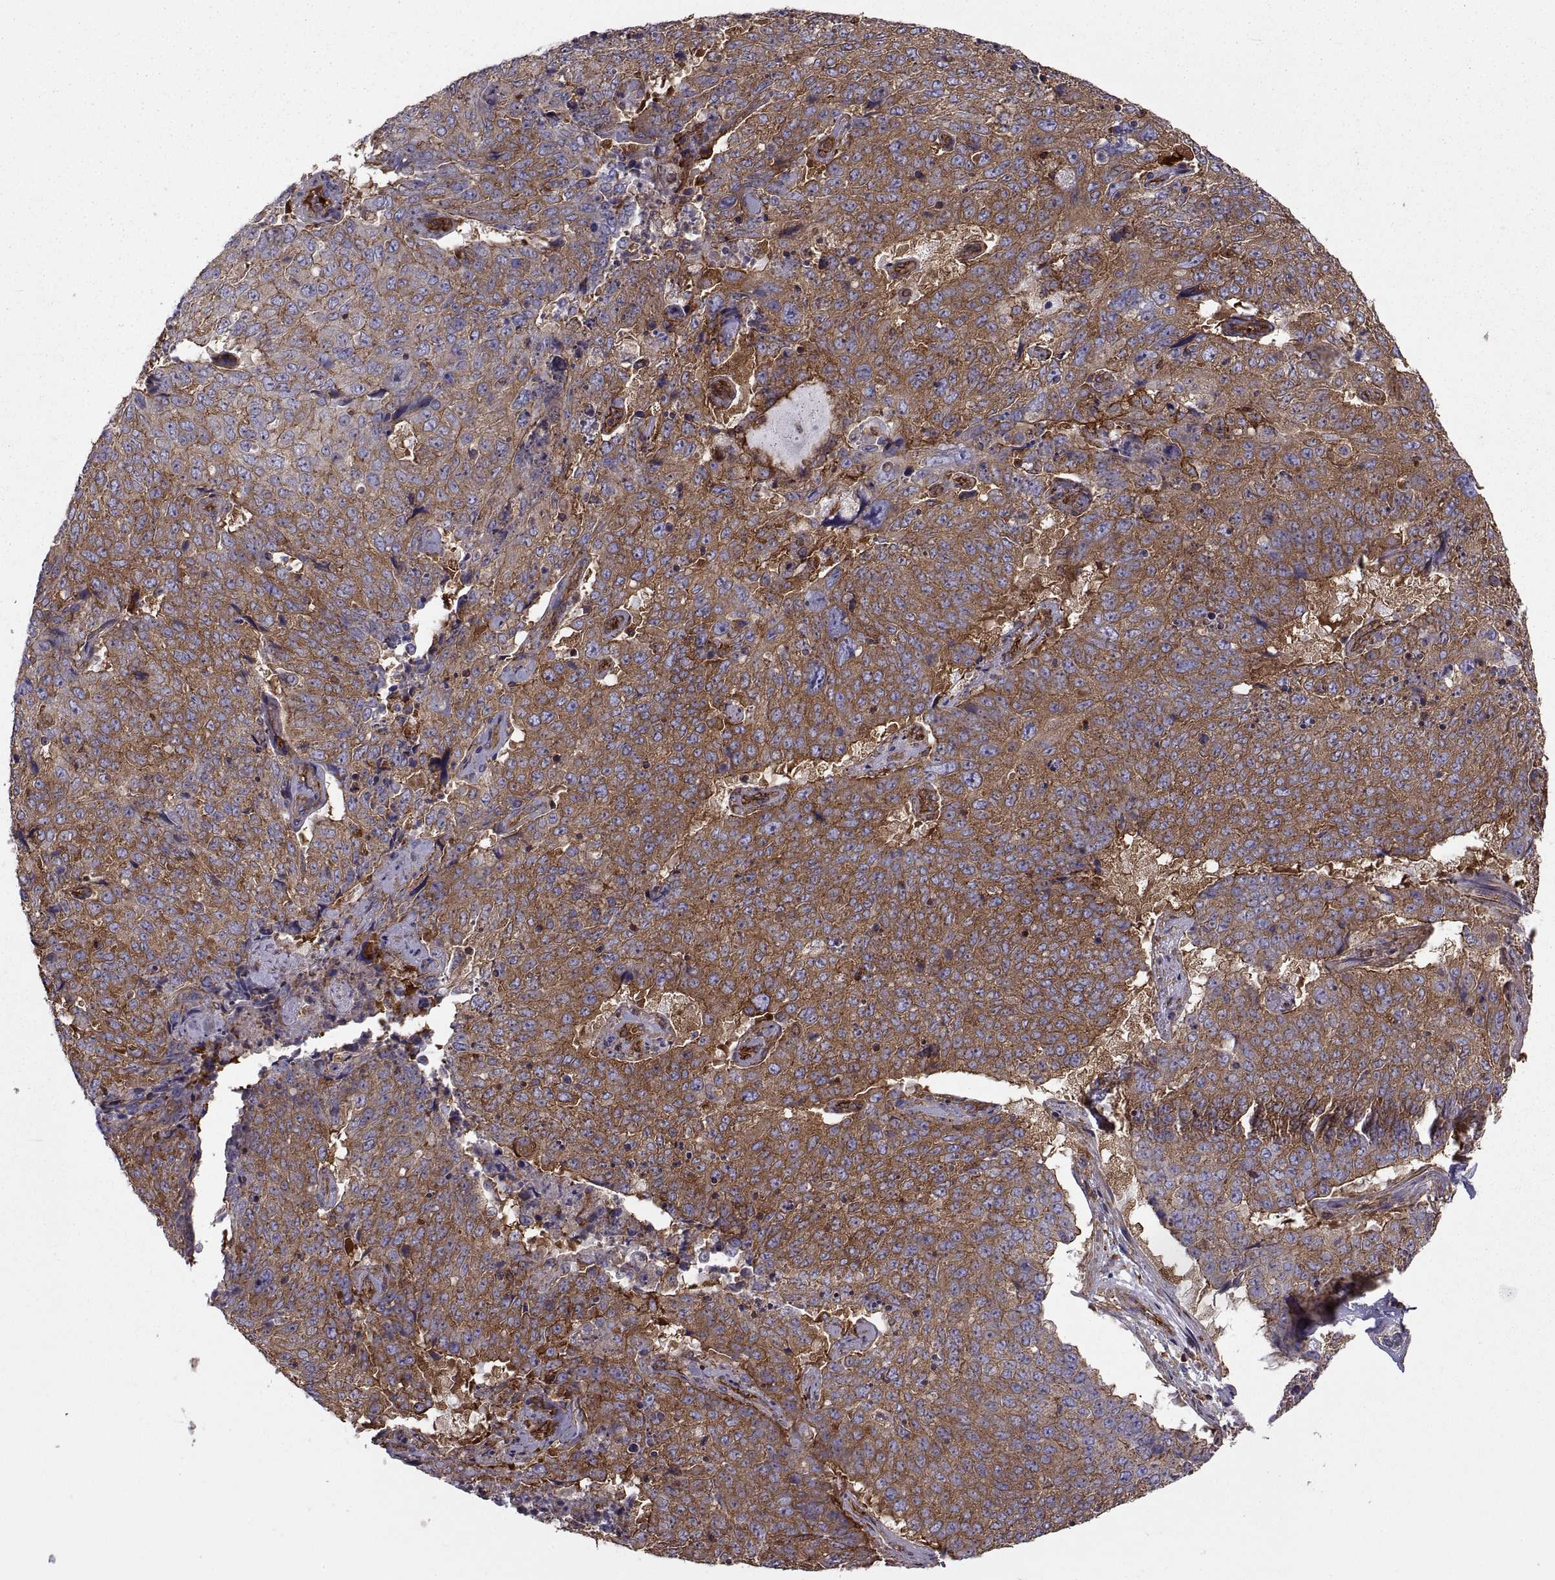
{"staining": {"intensity": "strong", "quantity": "25%-75%", "location": "cytoplasmic/membranous"}, "tissue": "lung cancer", "cell_type": "Tumor cells", "image_type": "cancer", "snomed": [{"axis": "morphology", "description": "Normal tissue, NOS"}, {"axis": "morphology", "description": "Squamous cell carcinoma, NOS"}, {"axis": "topography", "description": "Bronchus"}, {"axis": "topography", "description": "Lung"}], "caption": "Squamous cell carcinoma (lung) was stained to show a protein in brown. There is high levels of strong cytoplasmic/membranous positivity in about 25%-75% of tumor cells.", "gene": "MYH9", "patient": {"sex": "male", "age": 64}}